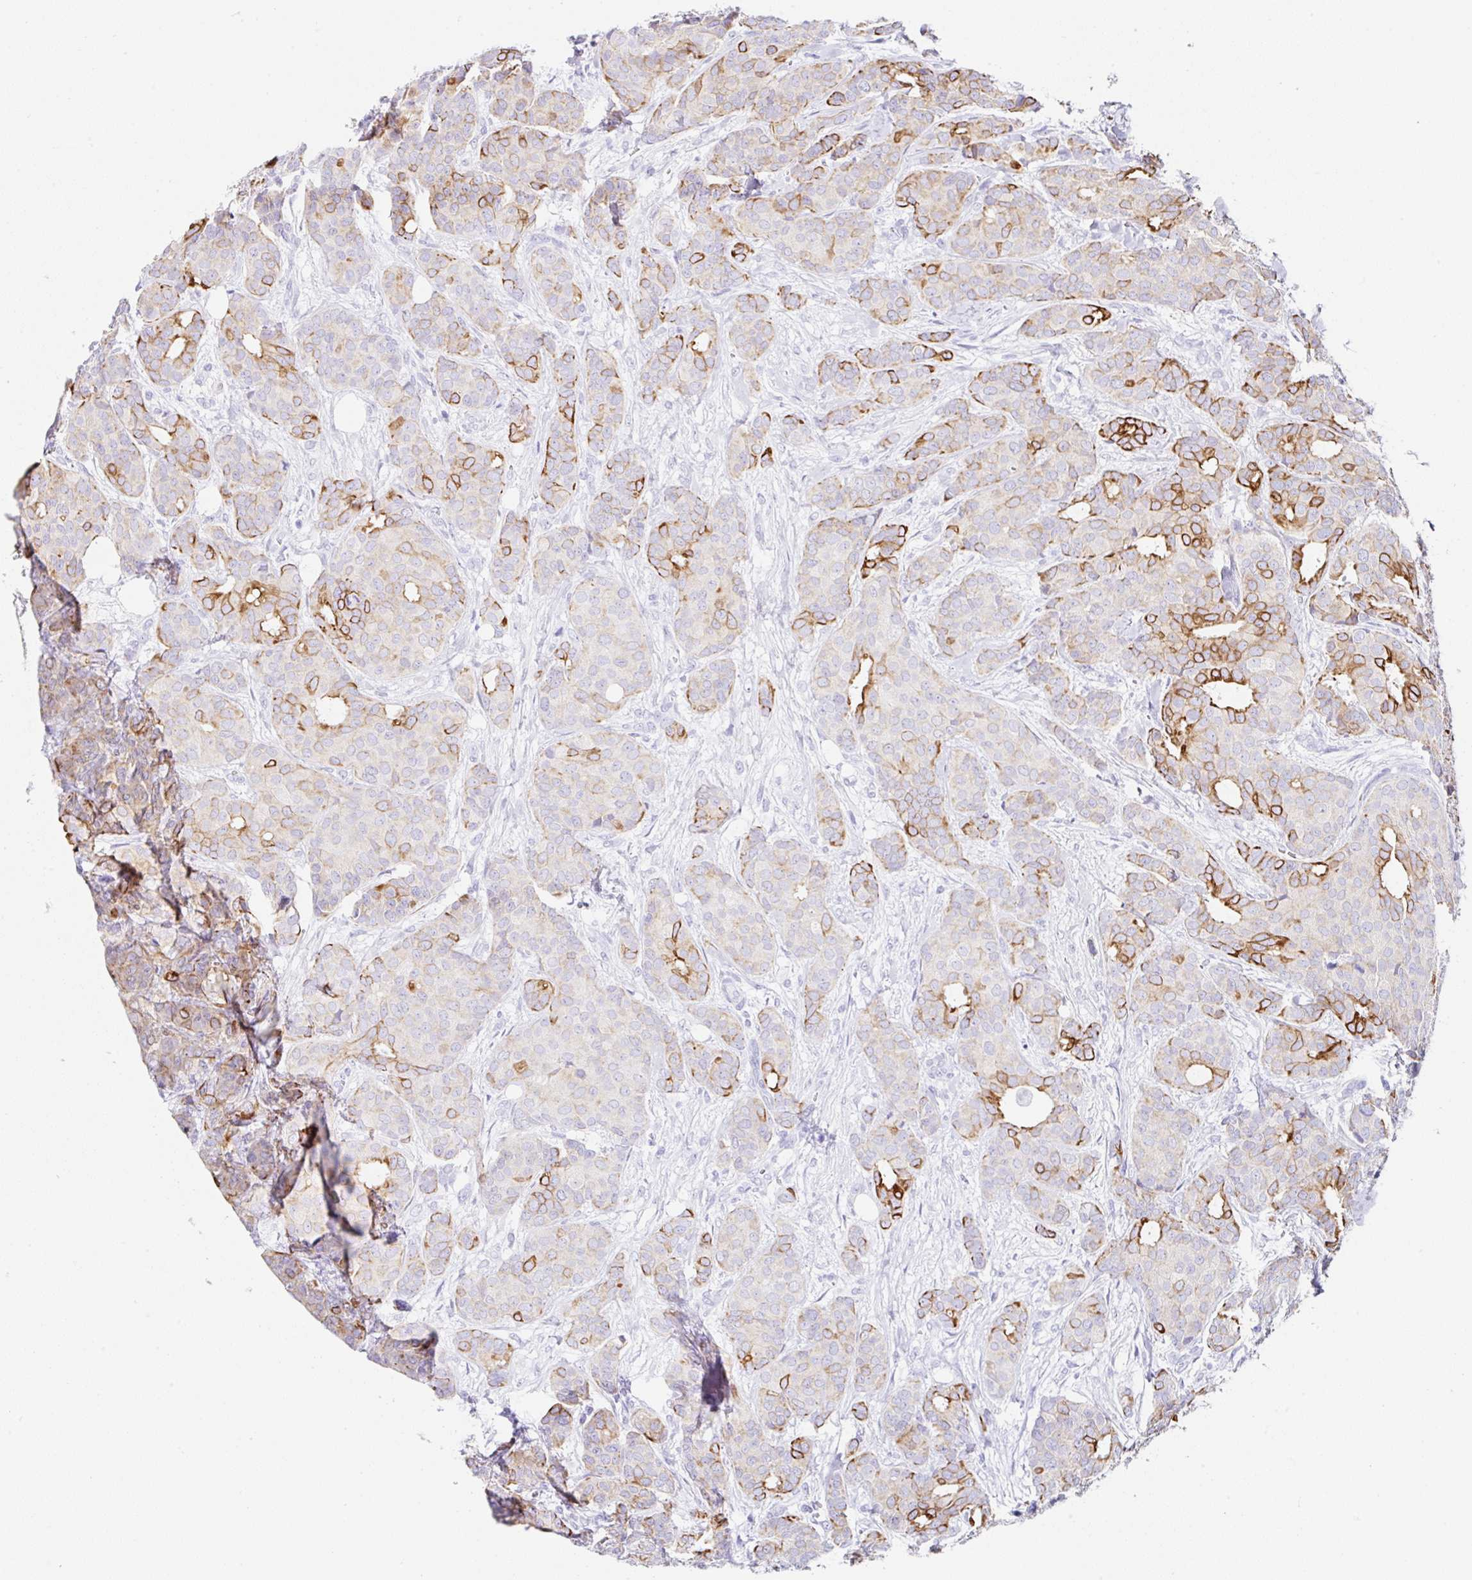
{"staining": {"intensity": "strong", "quantity": "25%-75%", "location": "cytoplasmic/membranous"}, "tissue": "breast cancer", "cell_type": "Tumor cells", "image_type": "cancer", "snomed": [{"axis": "morphology", "description": "Duct carcinoma"}, {"axis": "topography", "description": "Breast"}], "caption": "An immunohistochemistry micrograph of neoplastic tissue is shown. Protein staining in brown labels strong cytoplasmic/membranous positivity in breast cancer within tumor cells.", "gene": "CLDND2", "patient": {"sex": "female", "age": 70}}